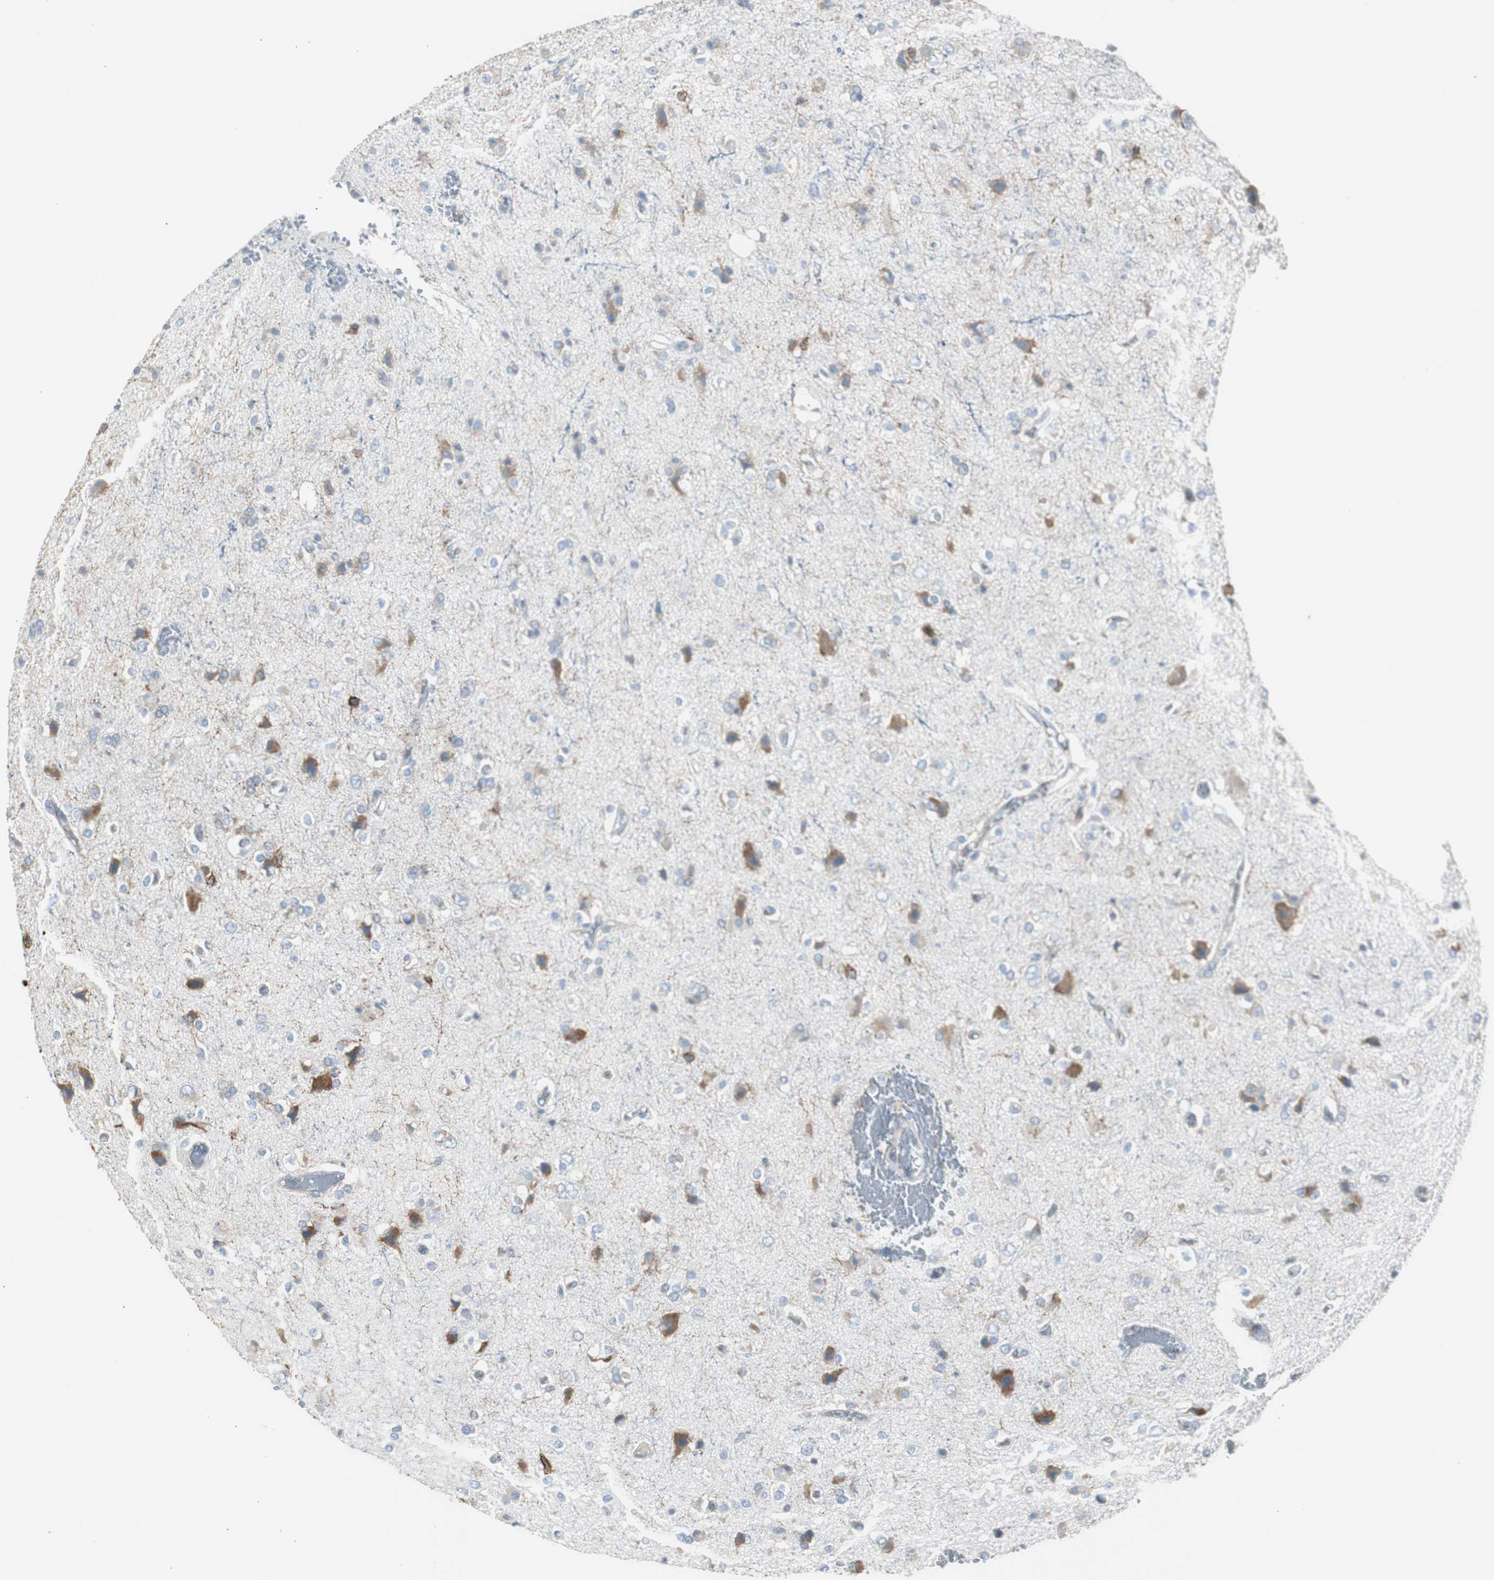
{"staining": {"intensity": "moderate", "quantity": "<25%", "location": "cytoplasmic/membranous"}, "tissue": "glioma", "cell_type": "Tumor cells", "image_type": "cancer", "snomed": [{"axis": "morphology", "description": "Glioma, malignant, High grade"}, {"axis": "topography", "description": "Brain"}], "caption": "Moderate cytoplasmic/membranous positivity is seen in about <25% of tumor cells in glioma.", "gene": "RPS12", "patient": {"sex": "male", "age": 47}}